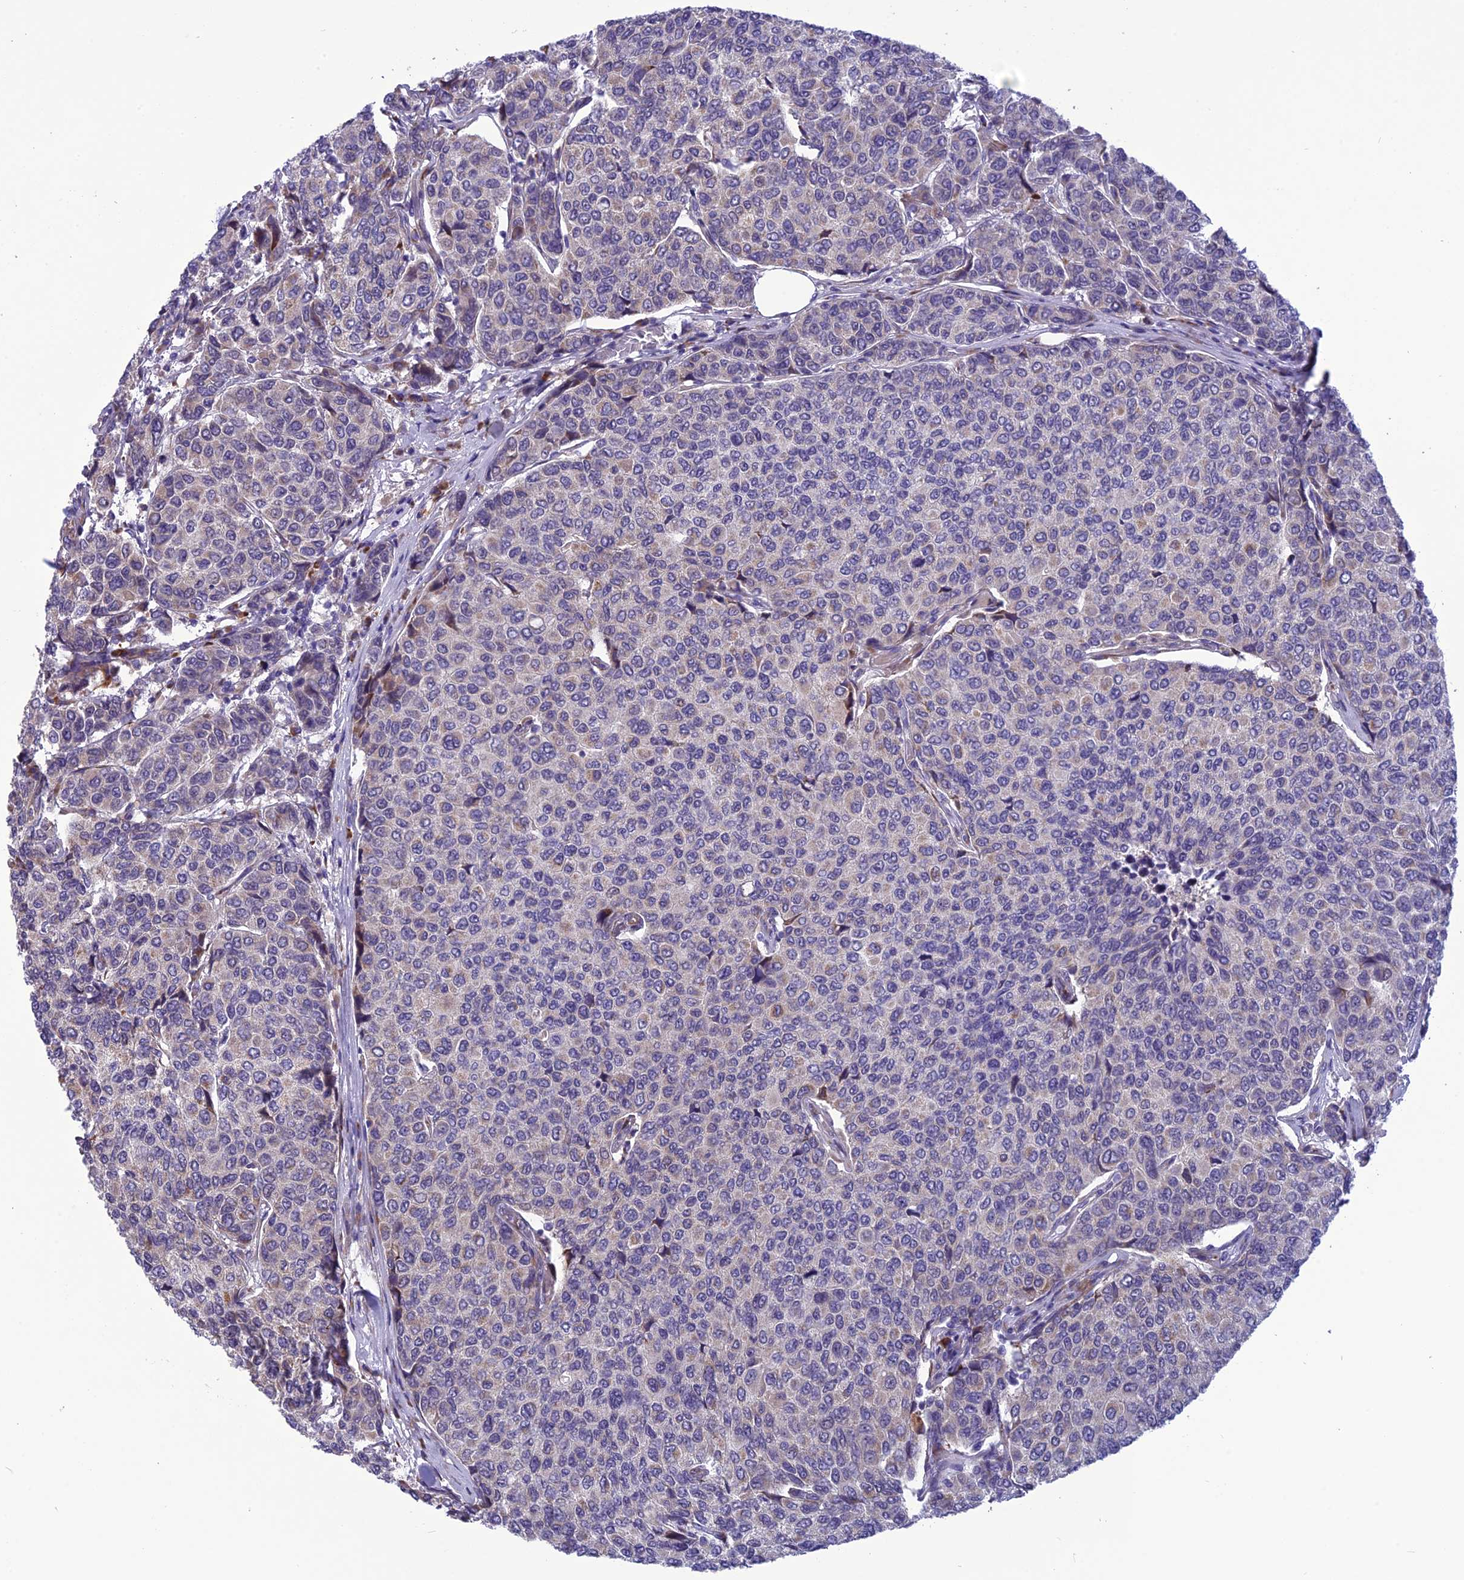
{"staining": {"intensity": "negative", "quantity": "none", "location": "none"}, "tissue": "breast cancer", "cell_type": "Tumor cells", "image_type": "cancer", "snomed": [{"axis": "morphology", "description": "Duct carcinoma"}, {"axis": "topography", "description": "Breast"}], "caption": "Image shows no protein positivity in tumor cells of breast cancer (infiltrating ductal carcinoma) tissue.", "gene": "PSMF1", "patient": {"sex": "female", "age": 55}}